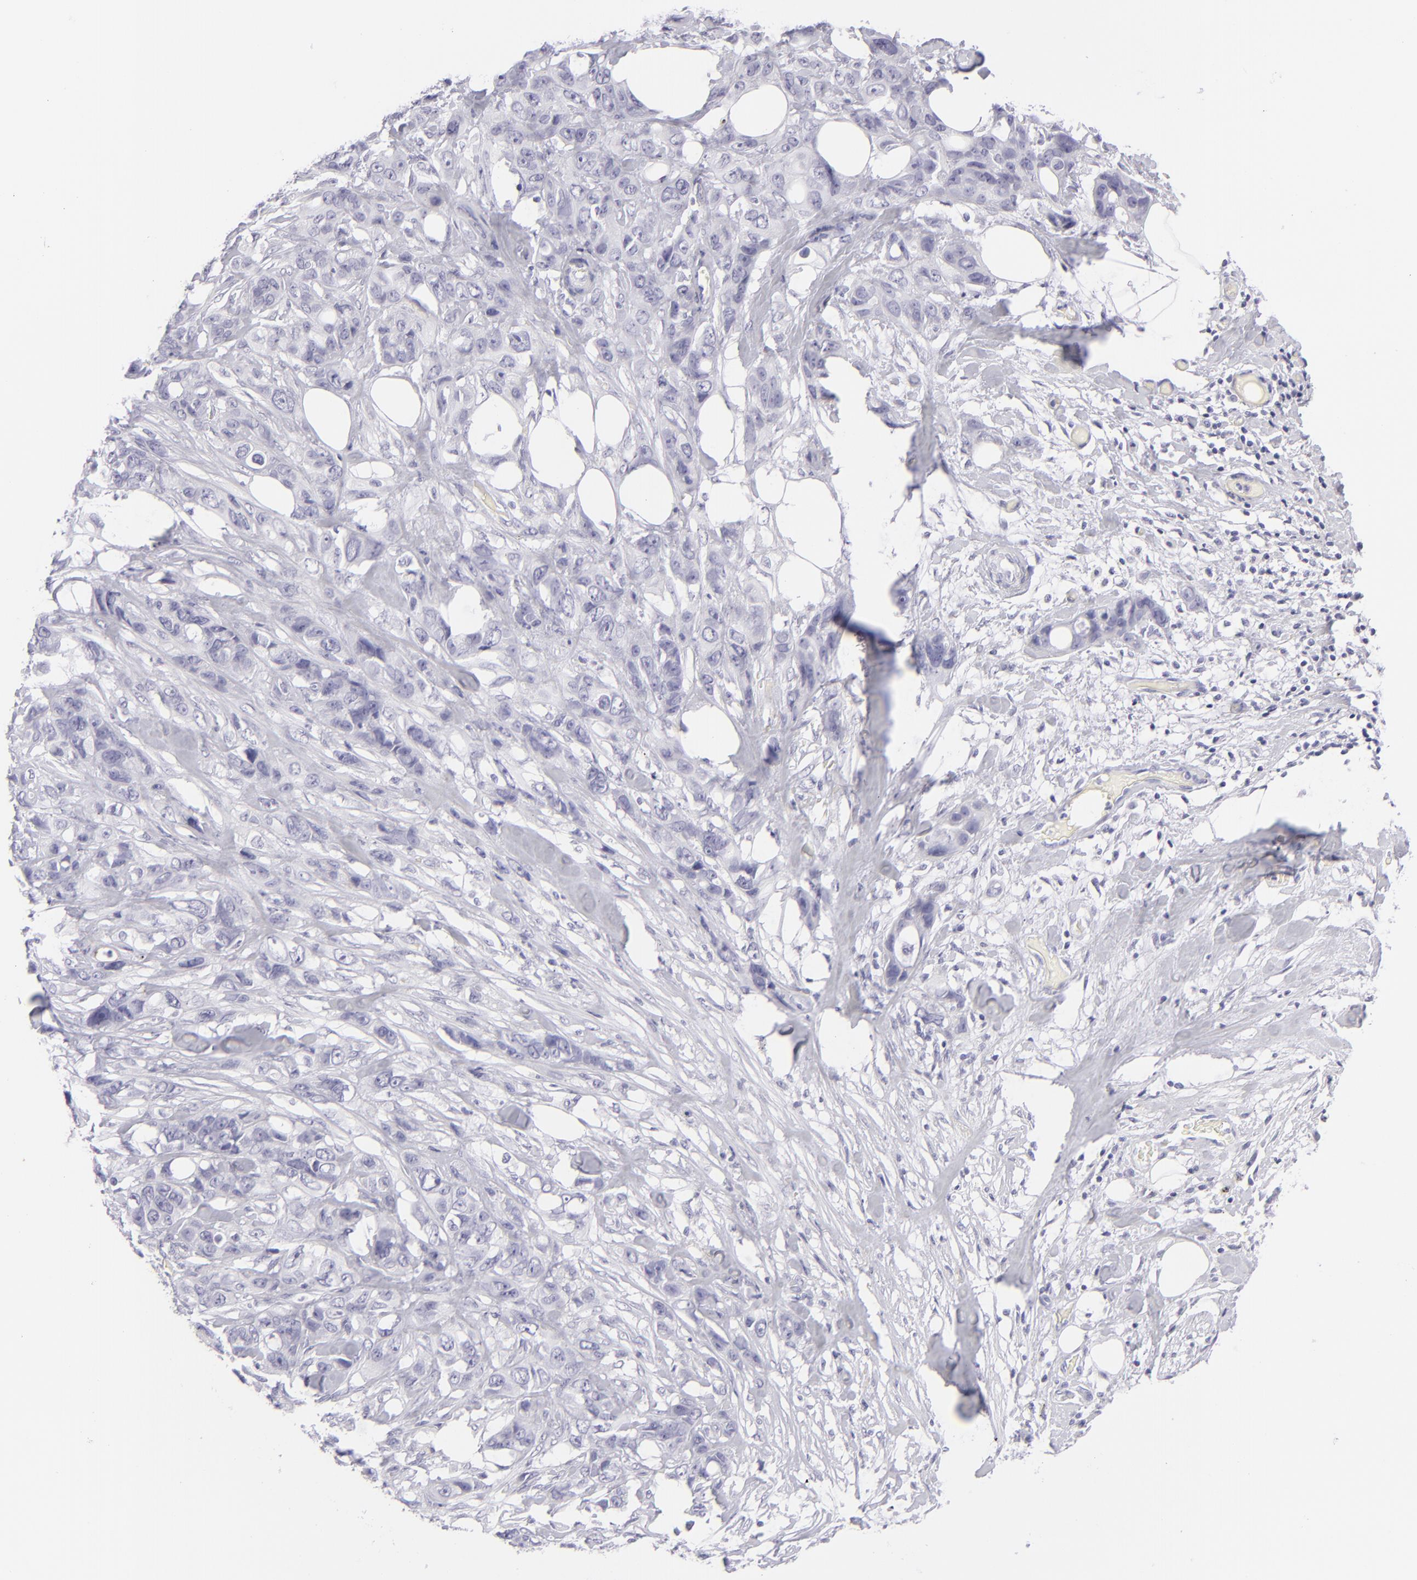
{"staining": {"intensity": "negative", "quantity": "none", "location": "none"}, "tissue": "stomach cancer", "cell_type": "Tumor cells", "image_type": "cancer", "snomed": [{"axis": "morphology", "description": "Adenocarcinoma, NOS"}, {"axis": "topography", "description": "Stomach, upper"}], "caption": "Immunohistochemistry image of neoplastic tissue: human stomach adenocarcinoma stained with DAB displays no significant protein staining in tumor cells.", "gene": "FCER2", "patient": {"sex": "male", "age": 47}}